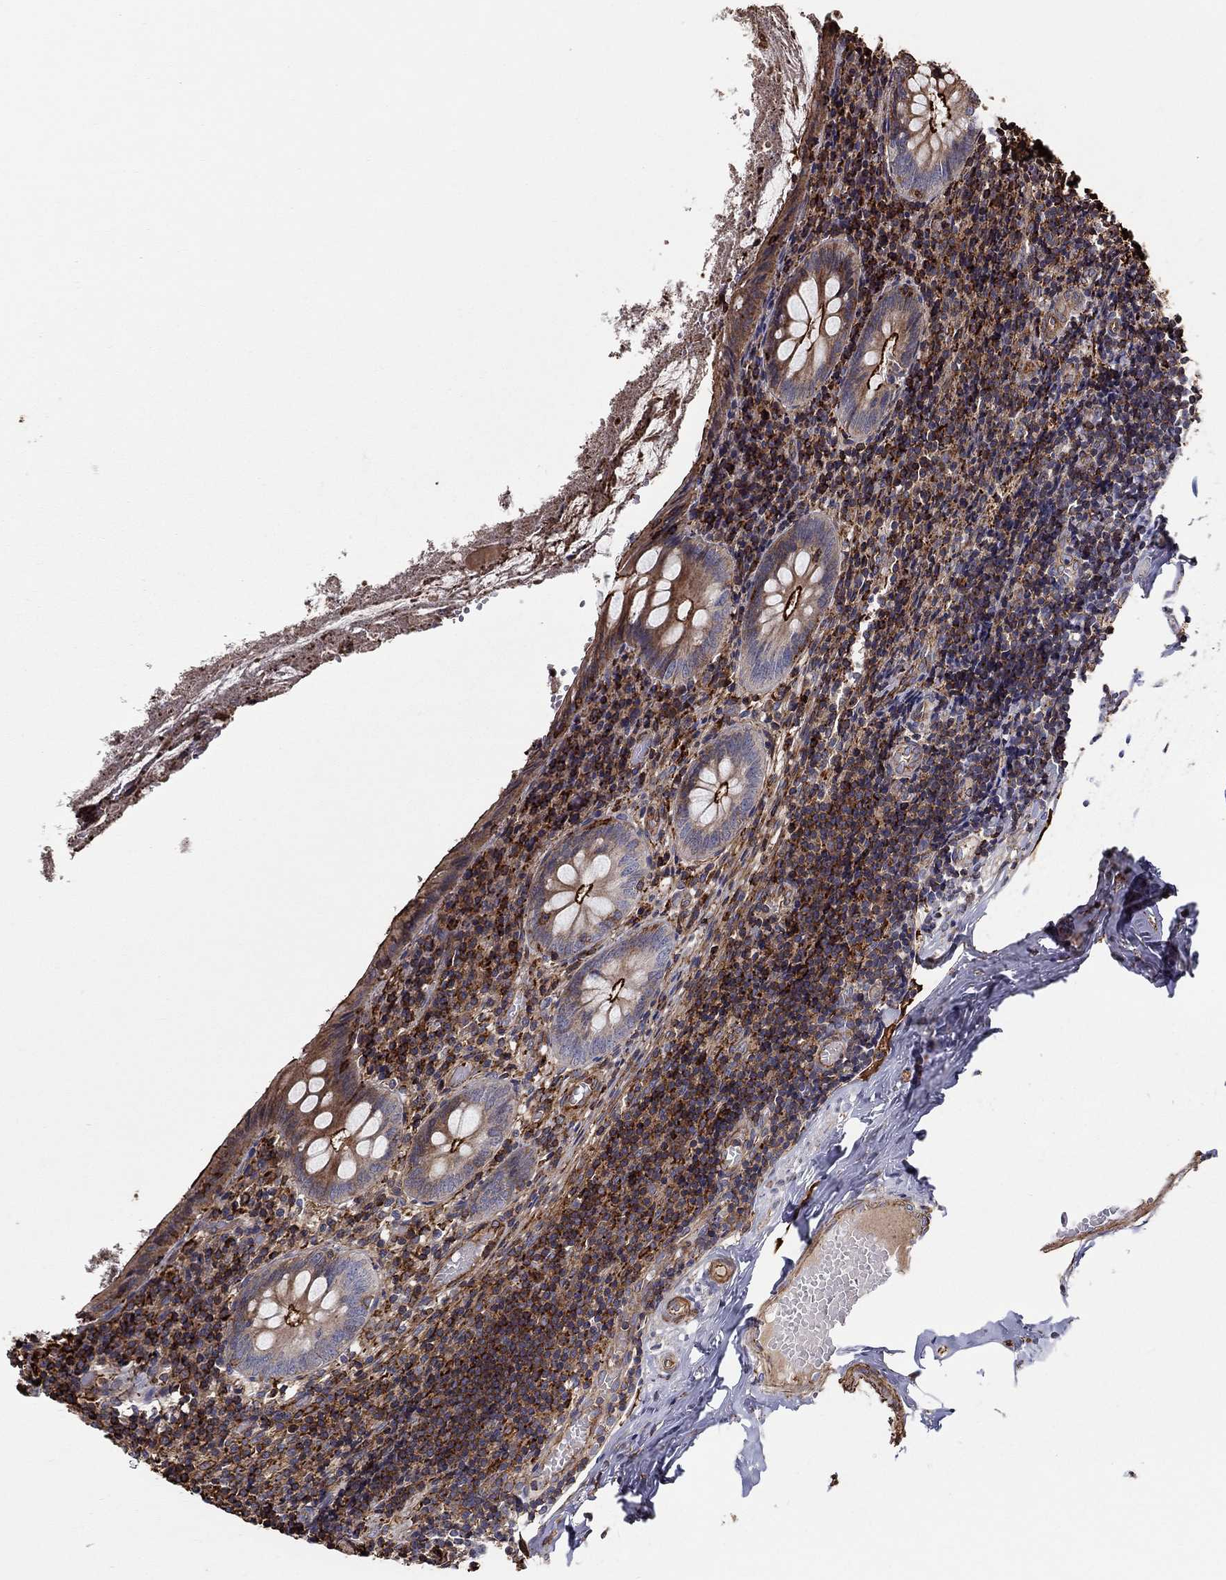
{"staining": {"intensity": "strong", "quantity": "<25%", "location": "cytoplasmic/membranous"}, "tissue": "appendix", "cell_type": "Glandular cells", "image_type": "normal", "snomed": [{"axis": "morphology", "description": "Normal tissue, NOS"}, {"axis": "topography", "description": "Appendix"}], "caption": "DAB (3,3'-diaminobenzidine) immunohistochemical staining of normal appendix exhibits strong cytoplasmic/membranous protein expression in about <25% of glandular cells.", "gene": "NPHP1", "patient": {"sex": "female", "age": 23}}